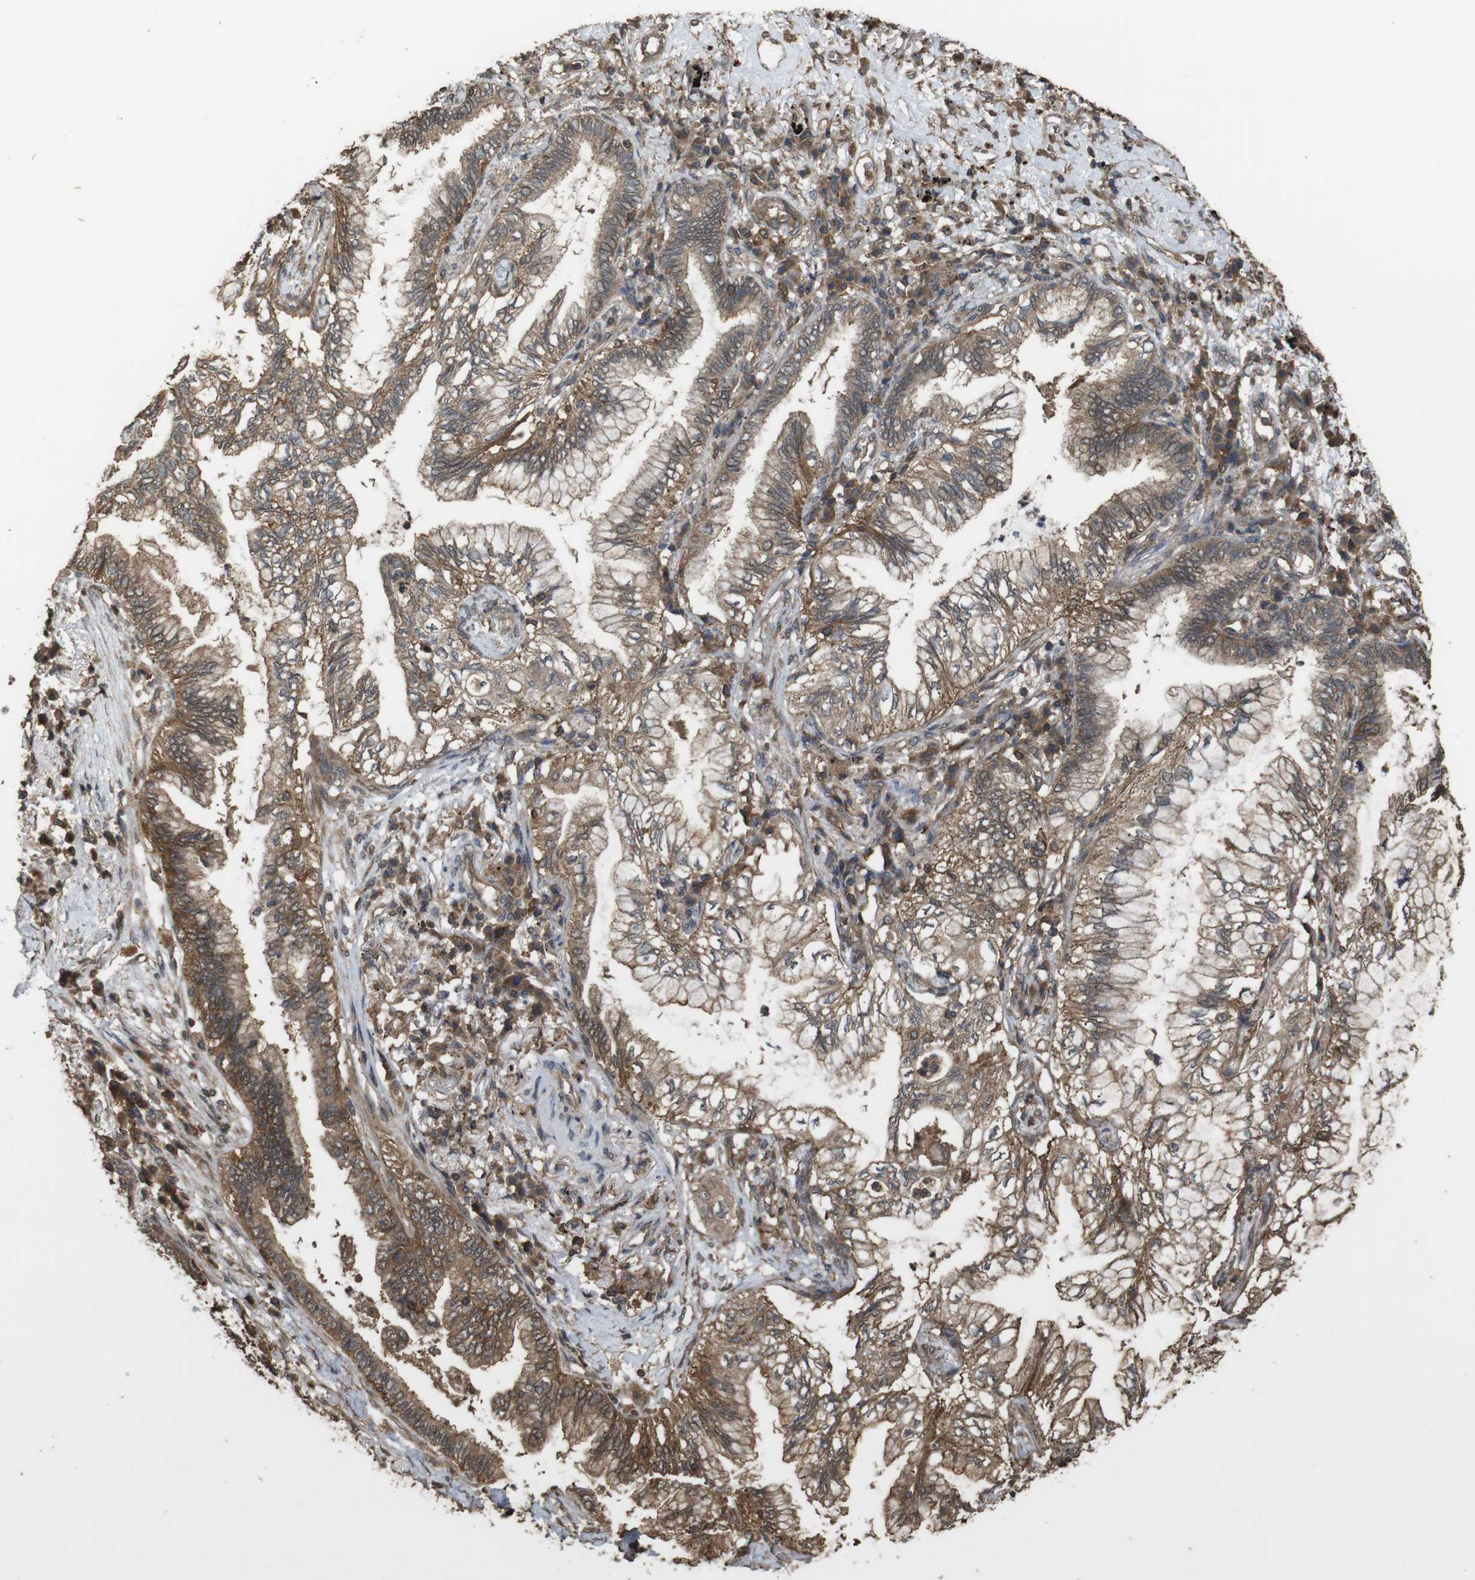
{"staining": {"intensity": "moderate", "quantity": ">75%", "location": "cytoplasmic/membranous"}, "tissue": "lung cancer", "cell_type": "Tumor cells", "image_type": "cancer", "snomed": [{"axis": "morphology", "description": "Normal tissue, NOS"}, {"axis": "morphology", "description": "Adenocarcinoma, NOS"}, {"axis": "topography", "description": "Bronchus"}, {"axis": "topography", "description": "Lung"}], "caption": "The photomicrograph displays a brown stain indicating the presence of a protein in the cytoplasmic/membranous of tumor cells in lung cancer.", "gene": "BAG4", "patient": {"sex": "female", "age": 70}}